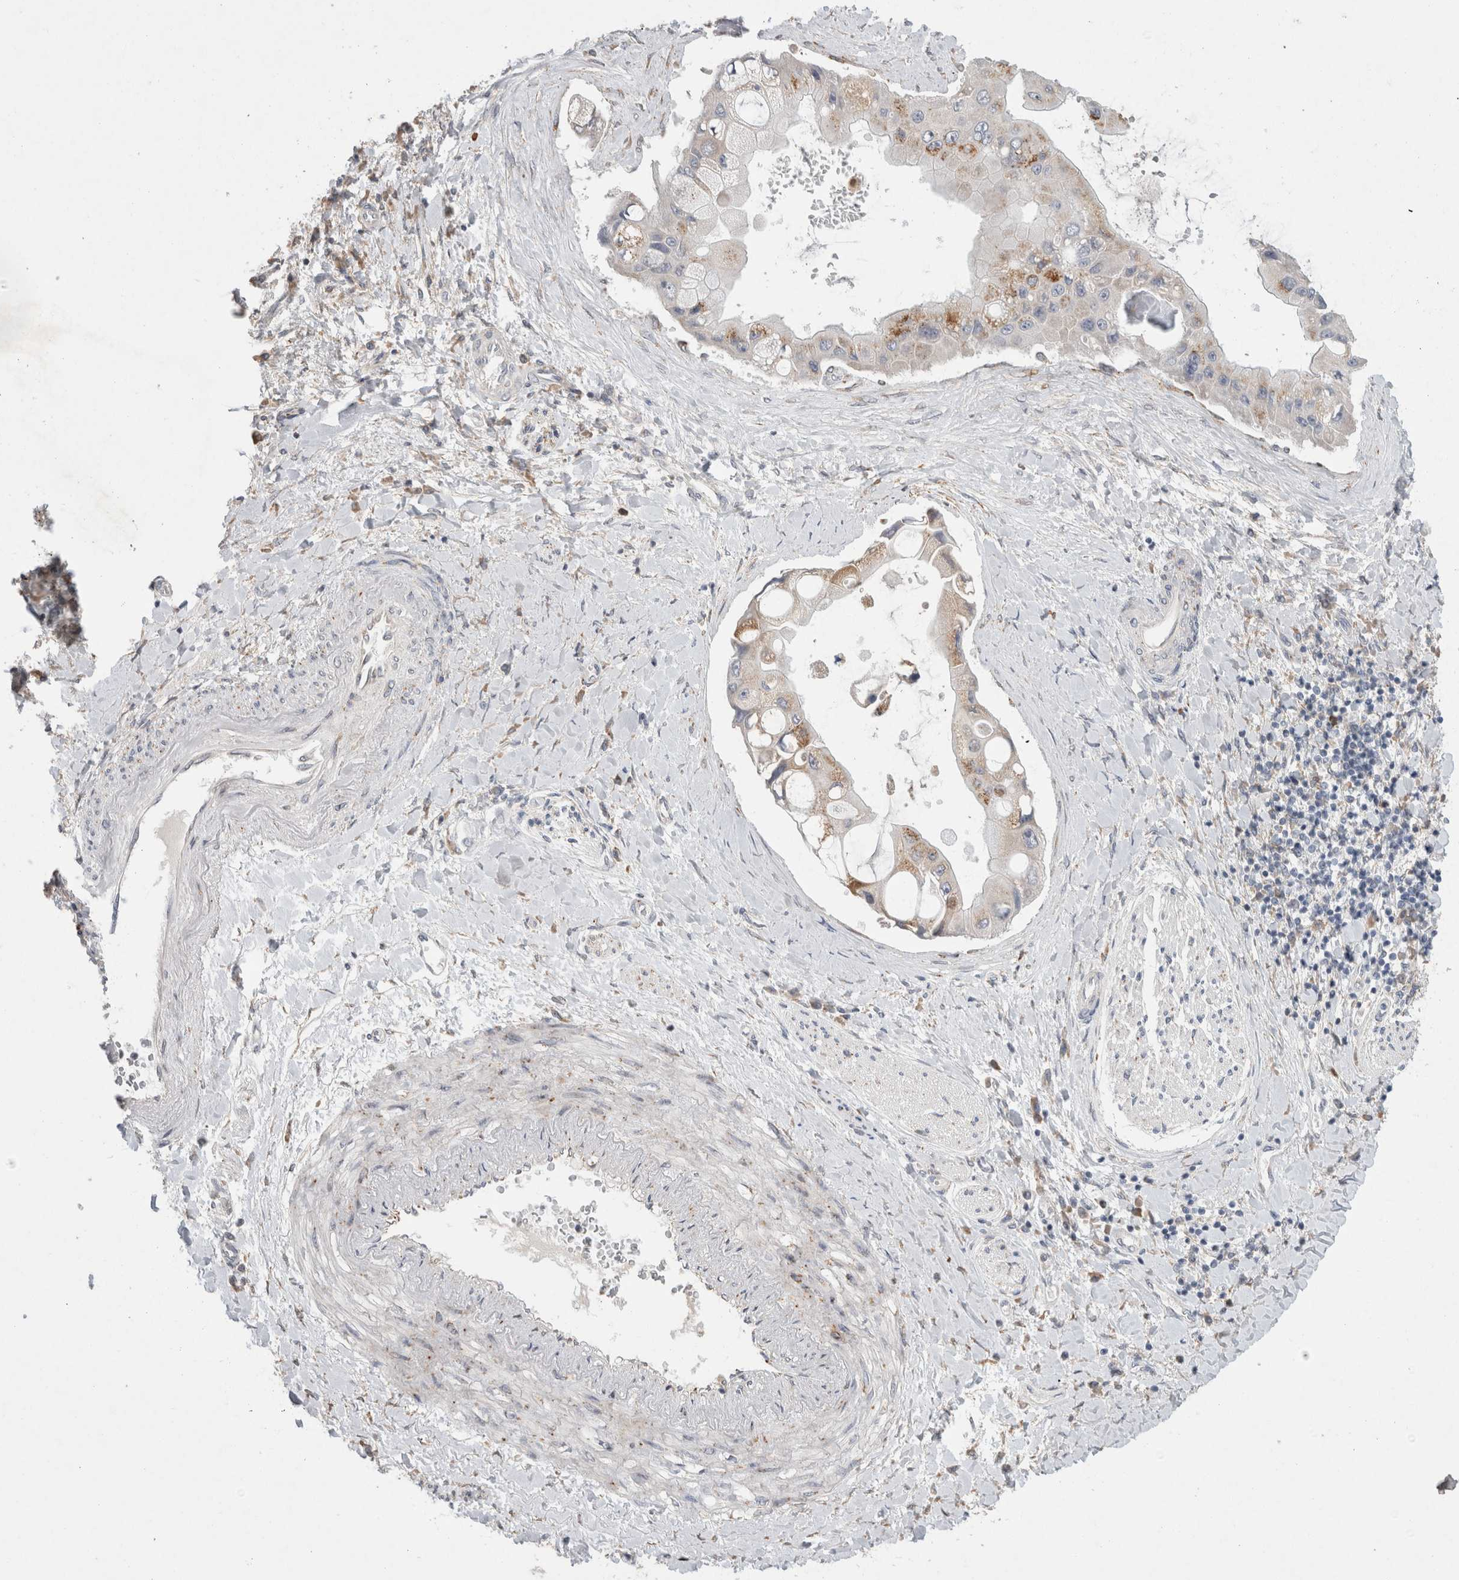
{"staining": {"intensity": "moderate", "quantity": "<25%", "location": "cytoplasmic/membranous"}, "tissue": "liver cancer", "cell_type": "Tumor cells", "image_type": "cancer", "snomed": [{"axis": "morphology", "description": "Cholangiocarcinoma"}, {"axis": "topography", "description": "Liver"}], "caption": "The photomicrograph reveals staining of cholangiocarcinoma (liver), revealing moderate cytoplasmic/membranous protein expression (brown color) within tumor cells.", "gene": "TRMT9B", "patient": {"sex": "male", "age": 50}}